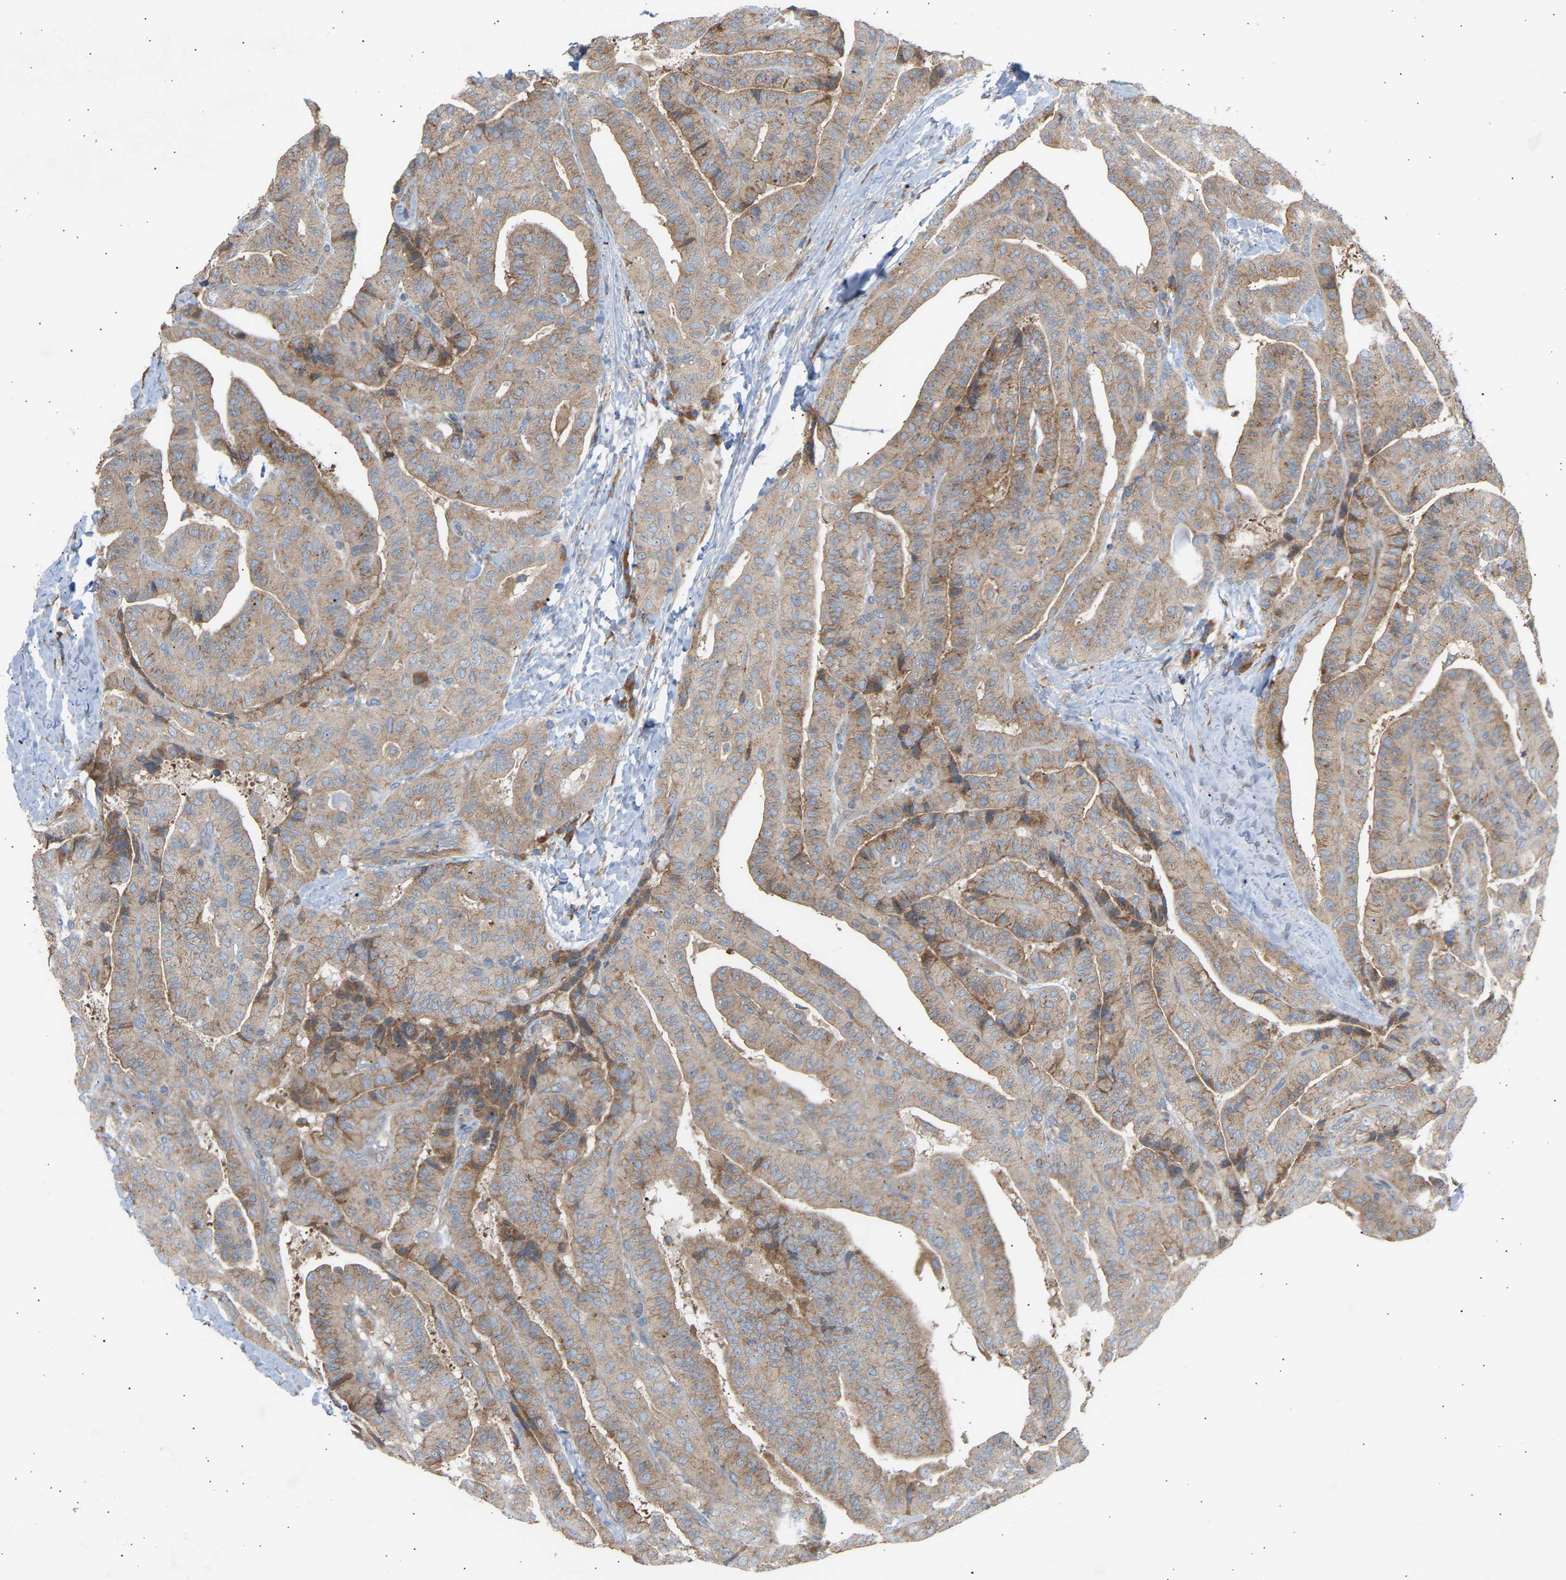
{"staining": {"intensity": "weak", "quantity": ">75%", "location": "cytoplasmic/membranous"}, "tissue": "thyroid cancer", "cell_type": "Tumor cells", "image_type": "cancer", "snomed": [{"axis": "morphology", "description": "Papillary adenocarcinoma, NOS"}, {"axis": "topography", "description": "Thyroid gland"}], "caption": "Thyroid cancer stained for a protein (brown) reveals weak cytoplasmic/membranous positive positivity in approximately >75% of tumor cells.", "gene": "GCN1", "patient": {"sex": "male", "age": 77}}